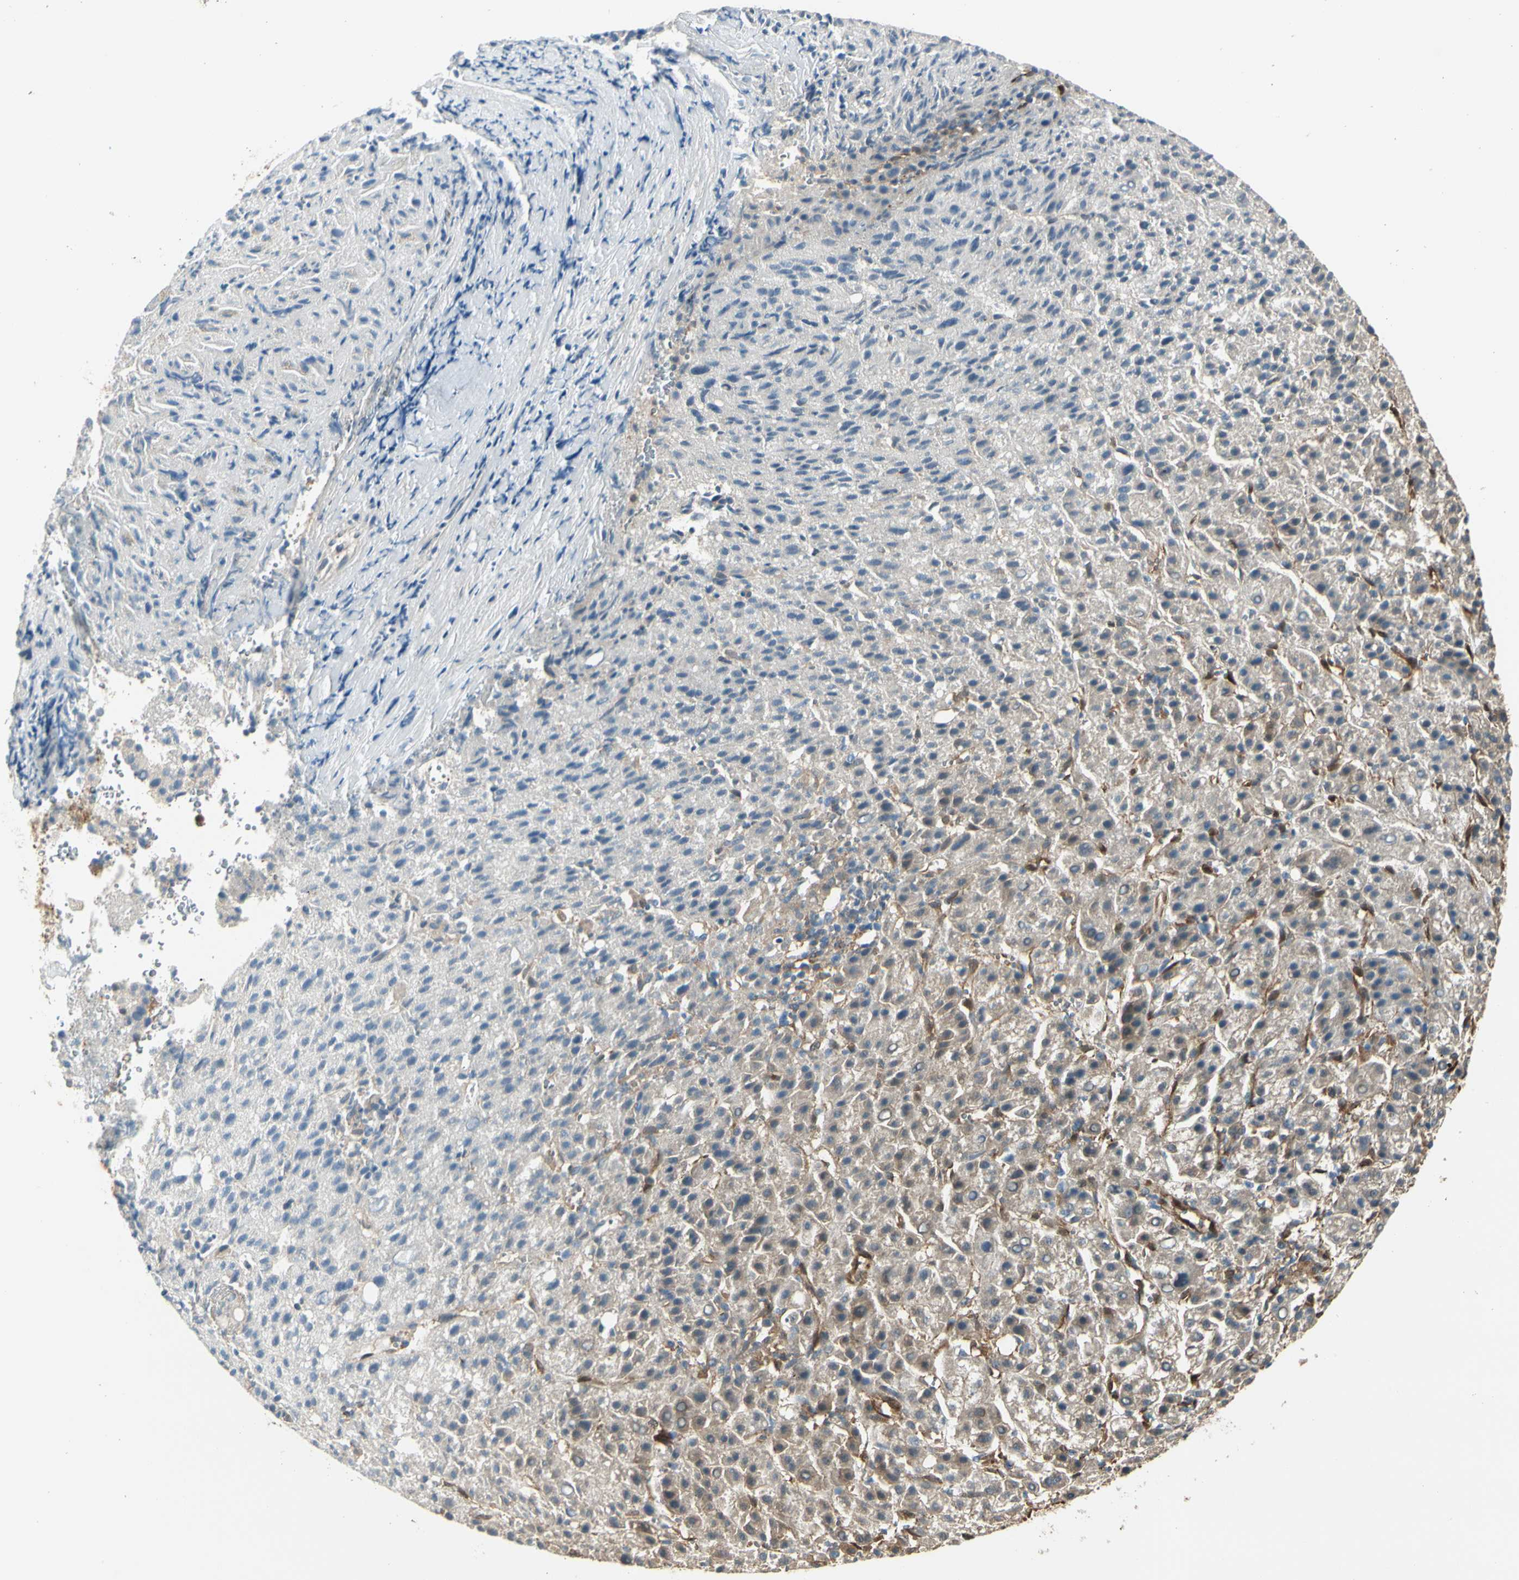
{"staining": {"intensity": "weak", "quantity": "25%-75%", "location": "cytoplasmic/membranous"}, "tissue": "liver cancer", "cell_type": "Tumor cells", "image_type": "cancer", "snomed": [{"axis": "morphology", "description": "Carcinoma, Hepatocellular, NOS"}, {"axis": "topography", "description": "Liver"}], "caption": "Immunohistochemical staining of hepatocellular carcinoma (liver) exhibits low levels of weak cytoplasmic/membranous staining in approximately 25%-75% of tumor cells.", "gene": "SERPINB6", "patient": {"sex": "female", "age": 58}}